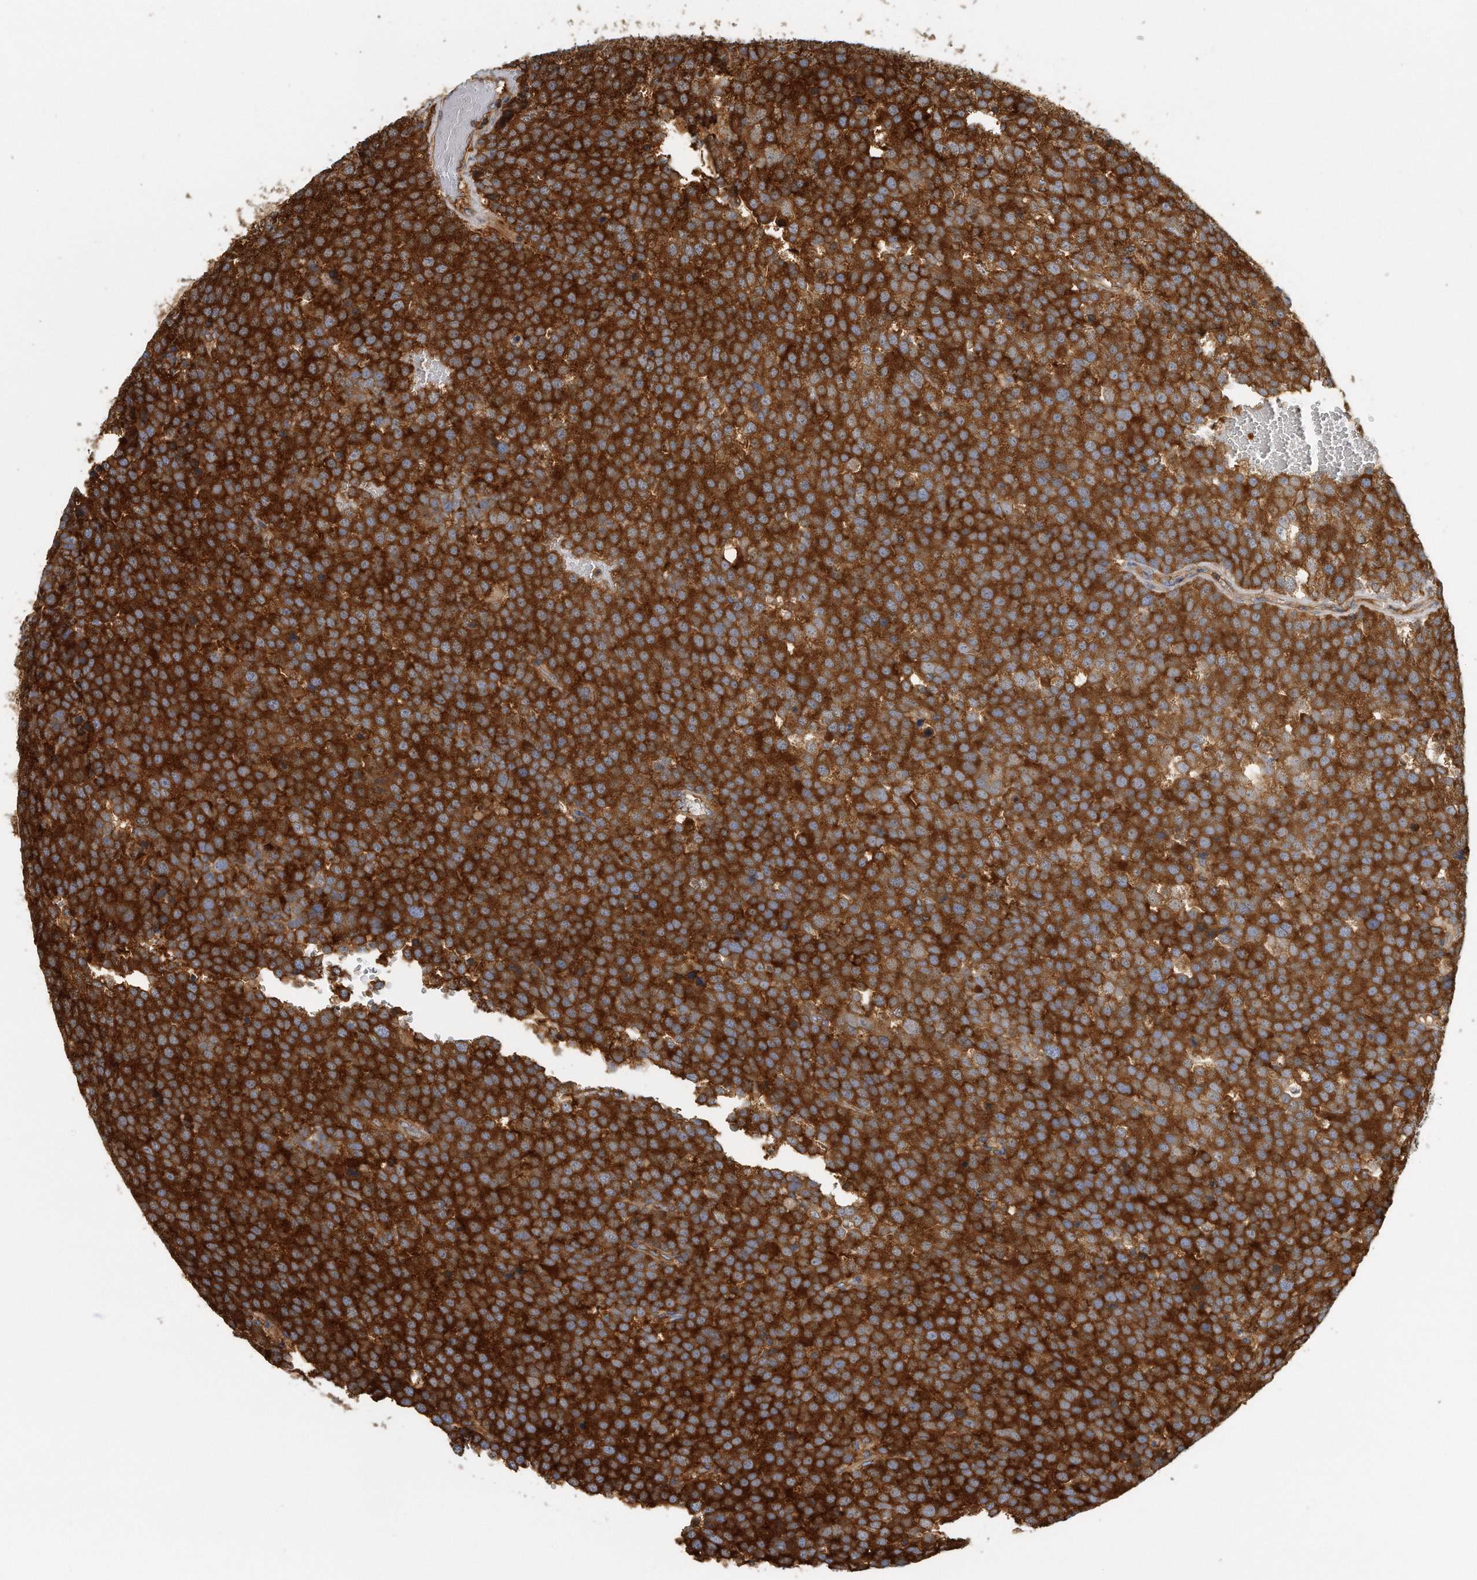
{"staining": {"intensity": "strong", "quantity": ">75%", "location": "cytoplasmic/membranous"}, "tissue": "testis cancer", "cell_type": "Tumor cells", "image_type": "cancer", "snomed": [{"axis": "morphology", "description": "Seminoma, NOS"}, {"axis": "topography", "description": "Testis"}], "caption": "IHC staining of testis seminoma, which shows high levels of strong cytoplasmic/membranous positivity in approximately >75% of tumor cells indicating strong cytoplasmic/membranous protein staining. The staining was performed using DAB (3,3'-diaminobenzidine) (brown) for protein detection and nuclei were counterstained in hematoxylin (blue).", "gene": "EIF3I", "patient": {"sex": "male", "age": 71}}